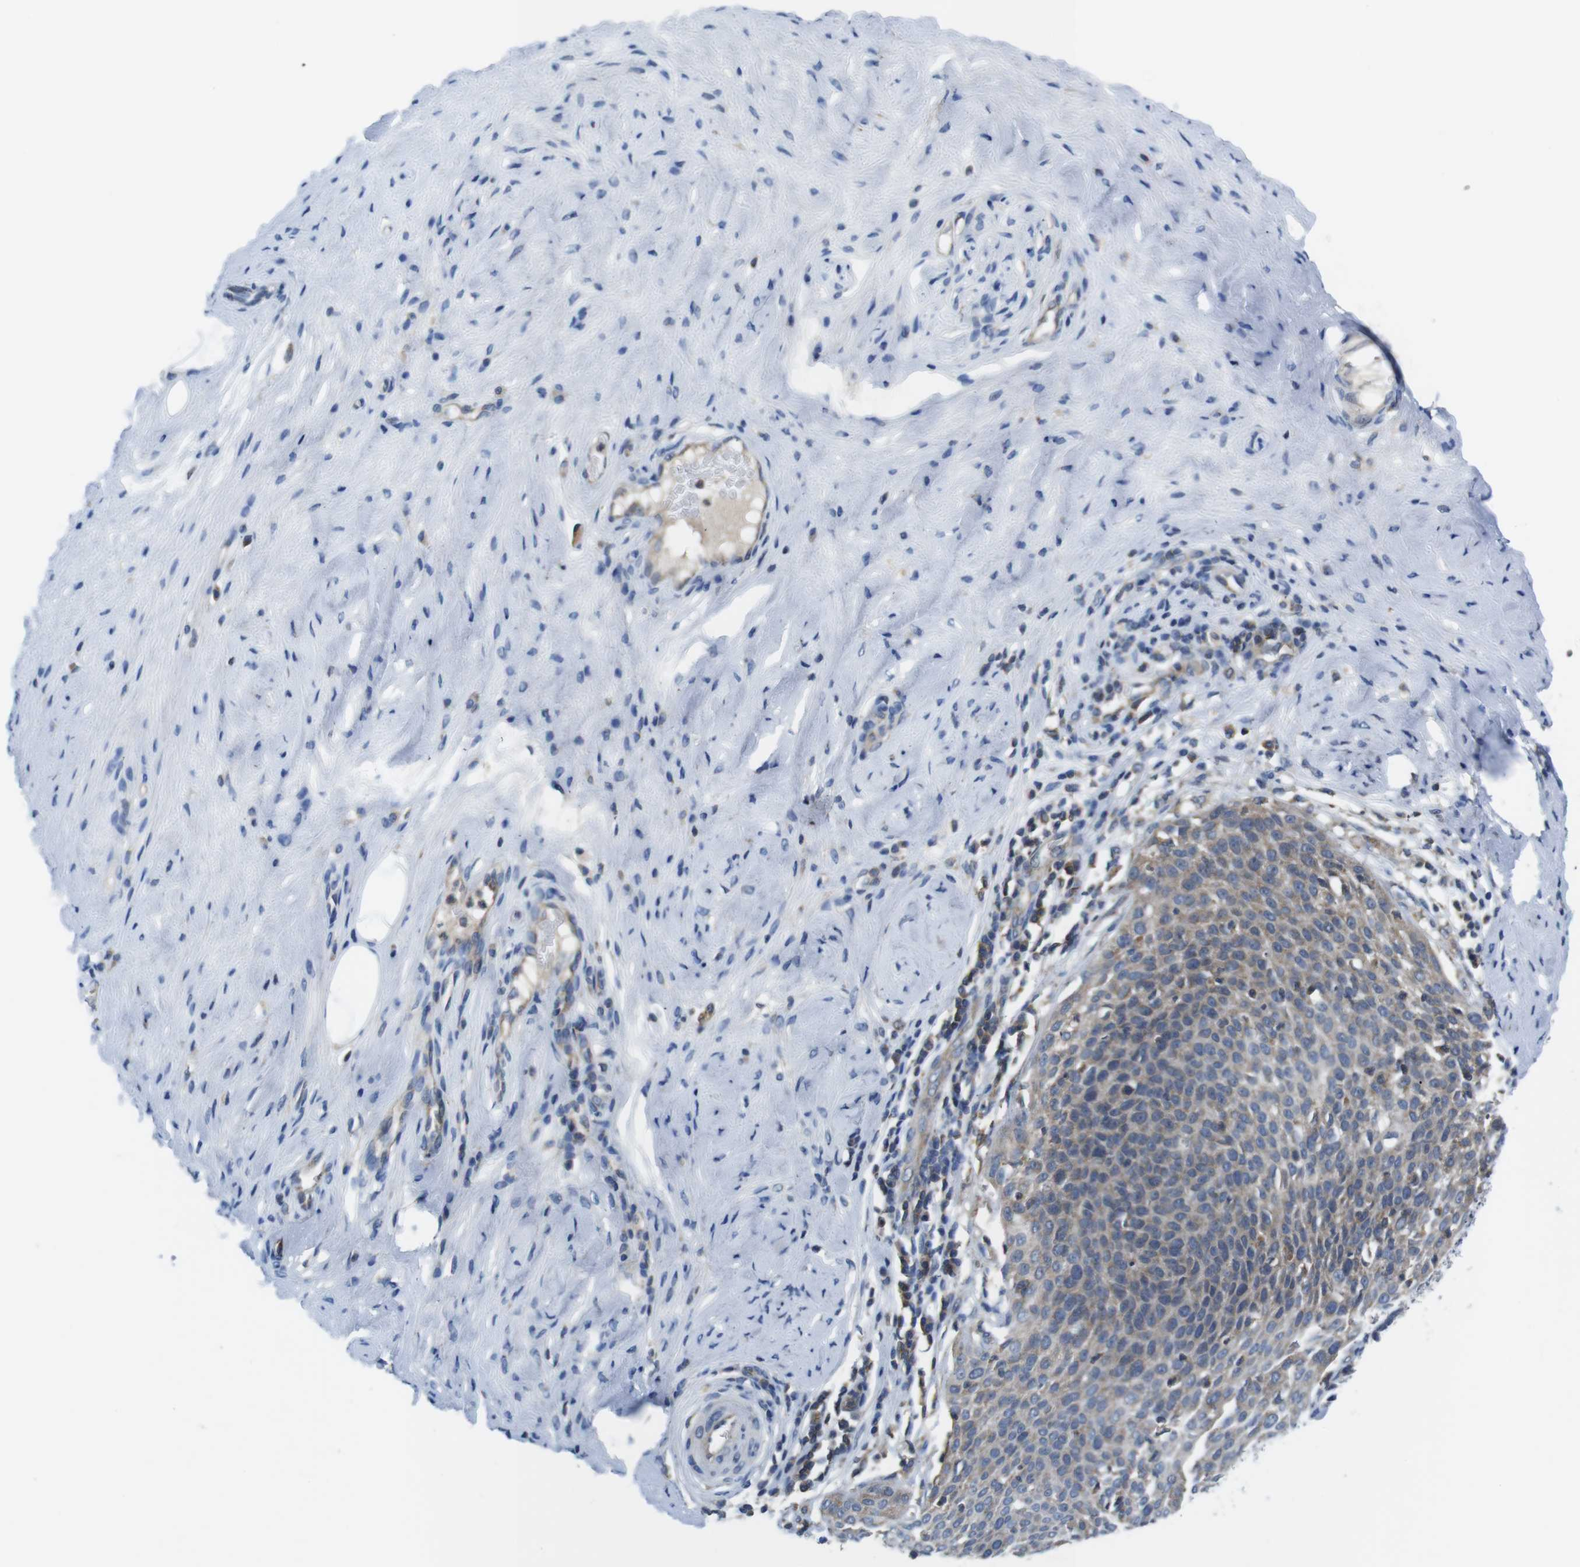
{"staining": {"intensity": "weak", "quantity": ">75%", "location": "cytoplasmic/membranous"}, "tissue": "cervical cancer", "cell_type": "Tumor cells", "image_type": "cancer", "snomed": [{"axis": "morphology", "description": "Squamous cell carcinoma, NOS"}, {"axis": "topography", "description": "Cervix"}], "caption": "Squamous cell carcinoma (cervical) stained with DAB (3,3'-diaminobenzidine) immunohistochemistry displays low levels of weak cytoplasmic/membranous expression in about >75% of tumor cells. Using DAB (3,3'-diaminobenzidine) (brown) and hematoxylin (blue) stains, captured at high magnification using brightfield microscopy.", "gene": "PIK3CD", "patient": {"sex": "female", "age": 51}}